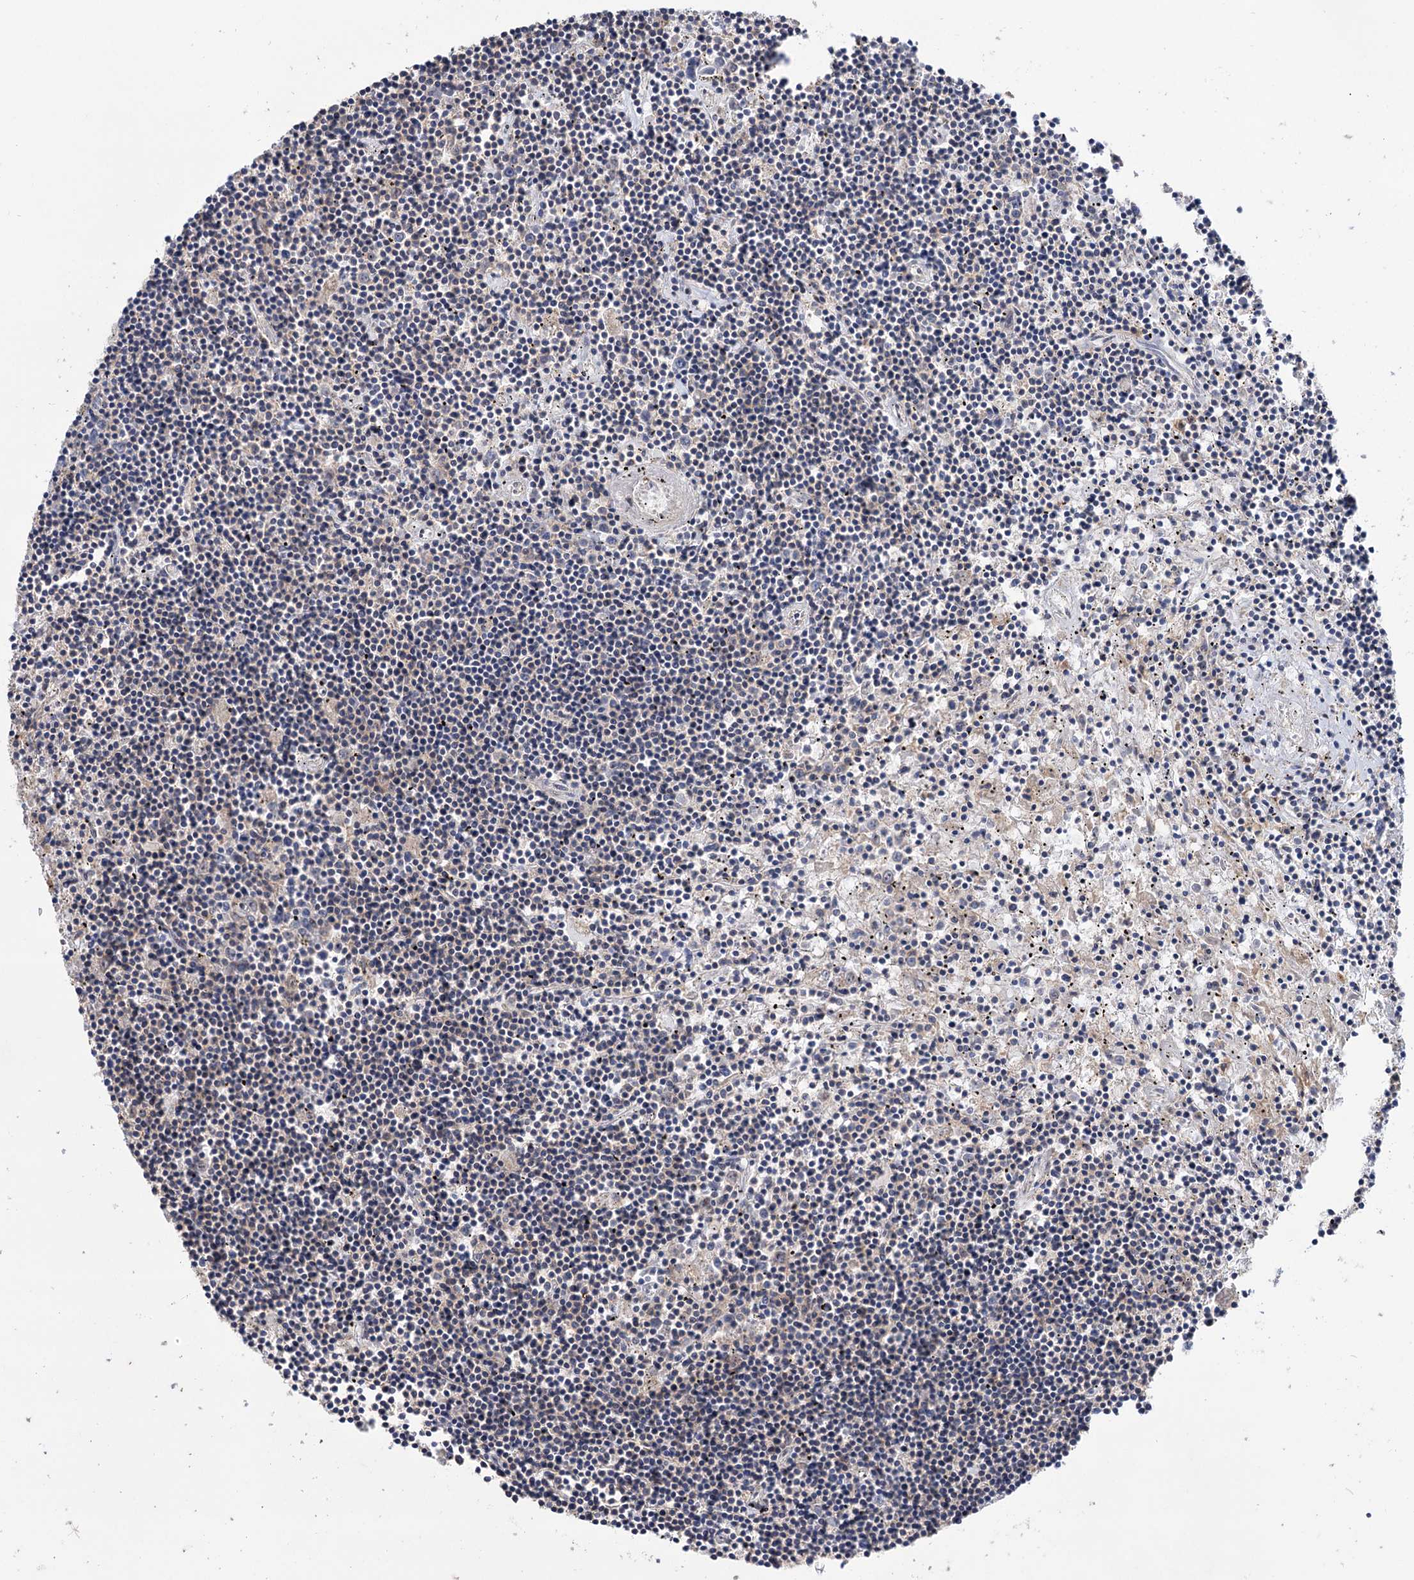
{"staining": {"intensity": "negative", "quantity": "none", "location": "none"}, "tissue": "lymphoma", "cell_type": "Tumor cells", "image_type": "cancer", "snomed": [{"axis": "morphology", "description": "Malignant lymphoma, non-Hodgkin's type, Low grade"}, {"axis": "topography", "description": "Spleen"}], "caption": "There is no significant positivity in tumor cells of lymphoma.", "gene": "SEC24A", "patient": {"sex": "male", "age": 76}}